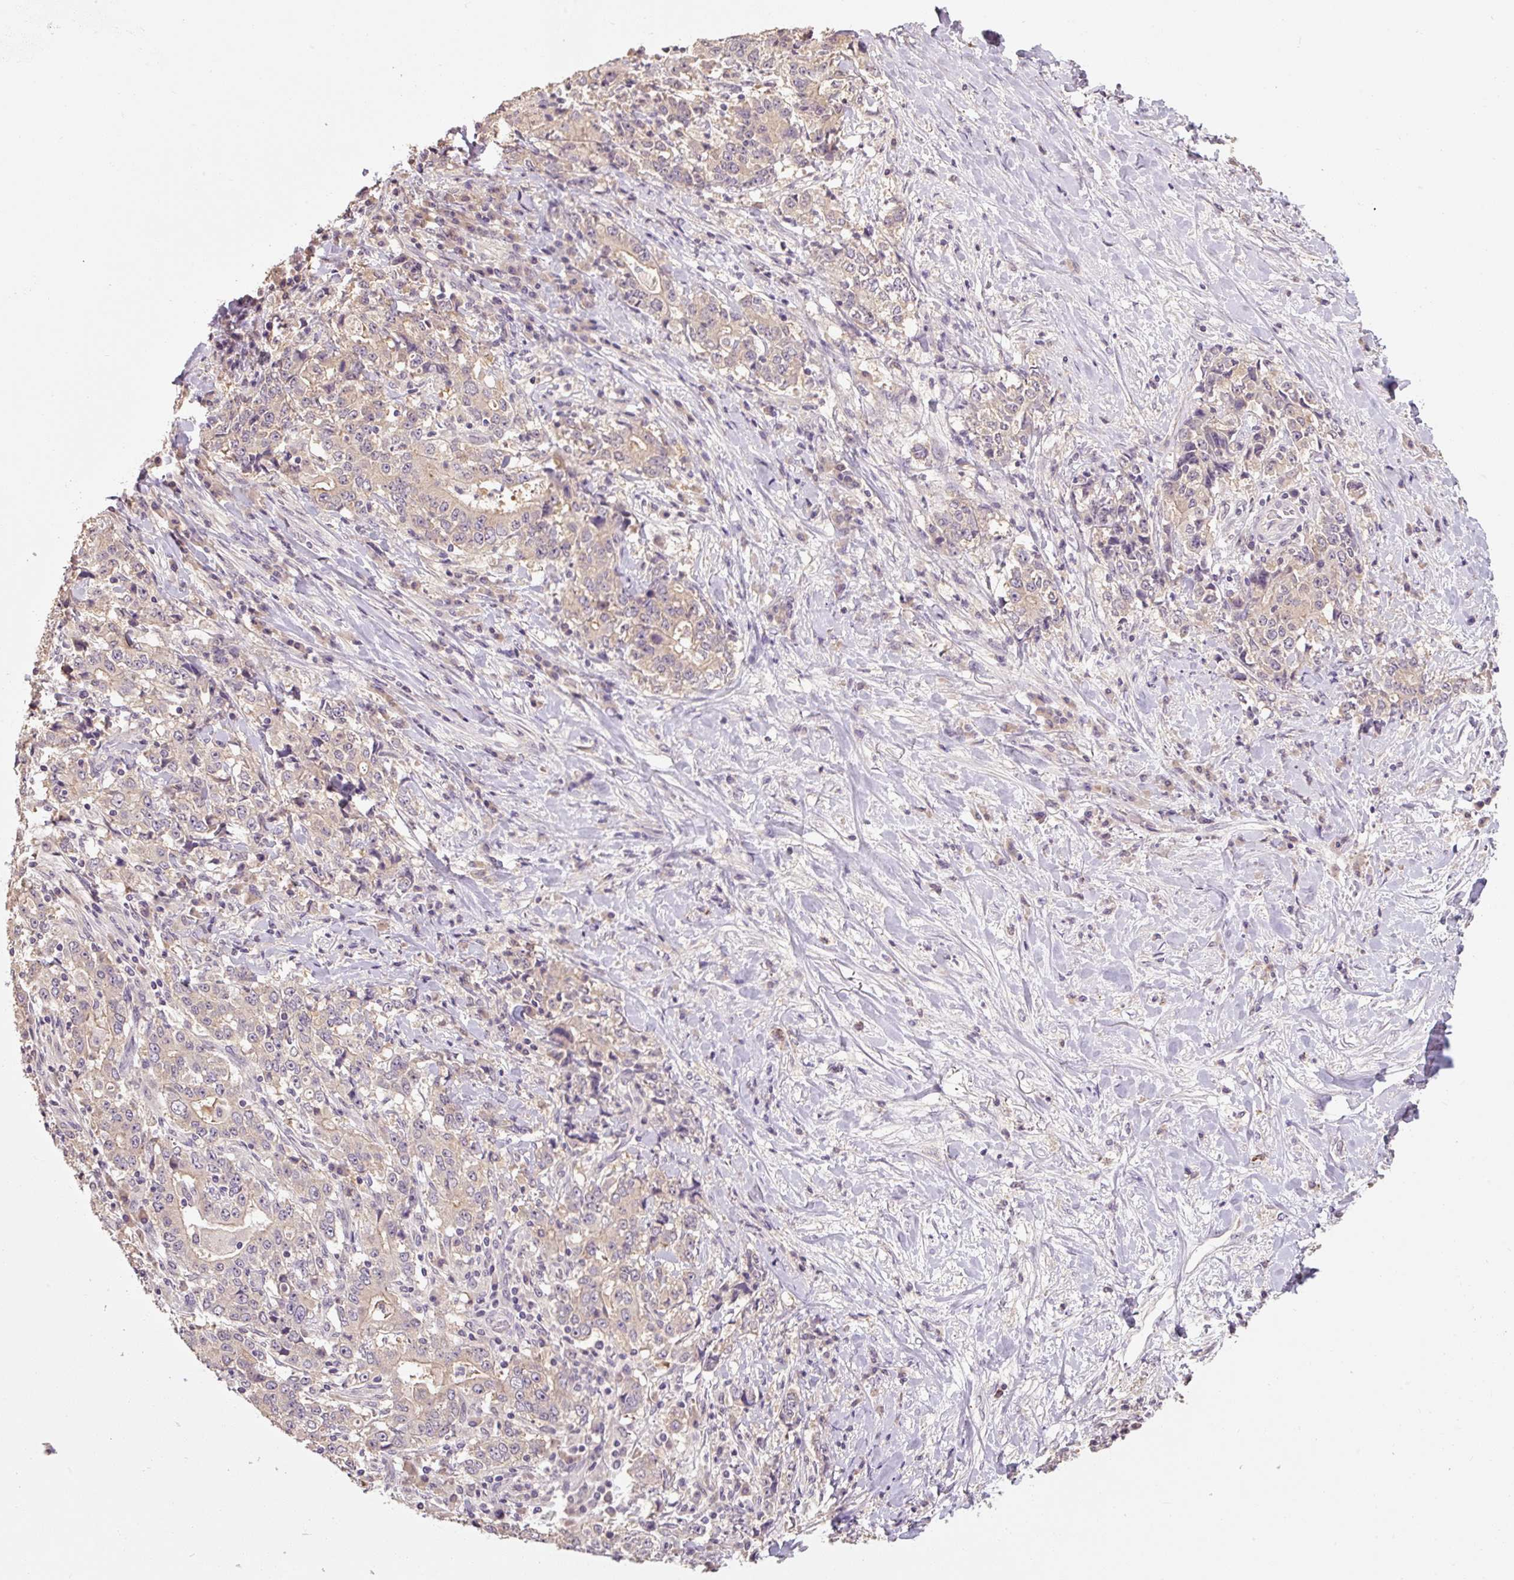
{"staining": {"intensity": "negative", "quantity": "none", "location": "none"}, "tissue": "stomach cancer", "cell_type": "Tumor cells", "image_type": "cancer", "snomed": [{"axis": "morphology", "description": "Normal tissue, NOS"}, {"axis": "morphology", "description": "Adenocarcinoma, NOS"}, {"axis": "topography", "description": "Stomach, upper"}, {"axis": "topography", "description": "Stomach"}], "caption": "A photomicrograph of human stomach adenocarcinoma is negative for staining in tumor cells.", "gene": "CFAP65", "patient": {"sex": "male", "age": 59}}